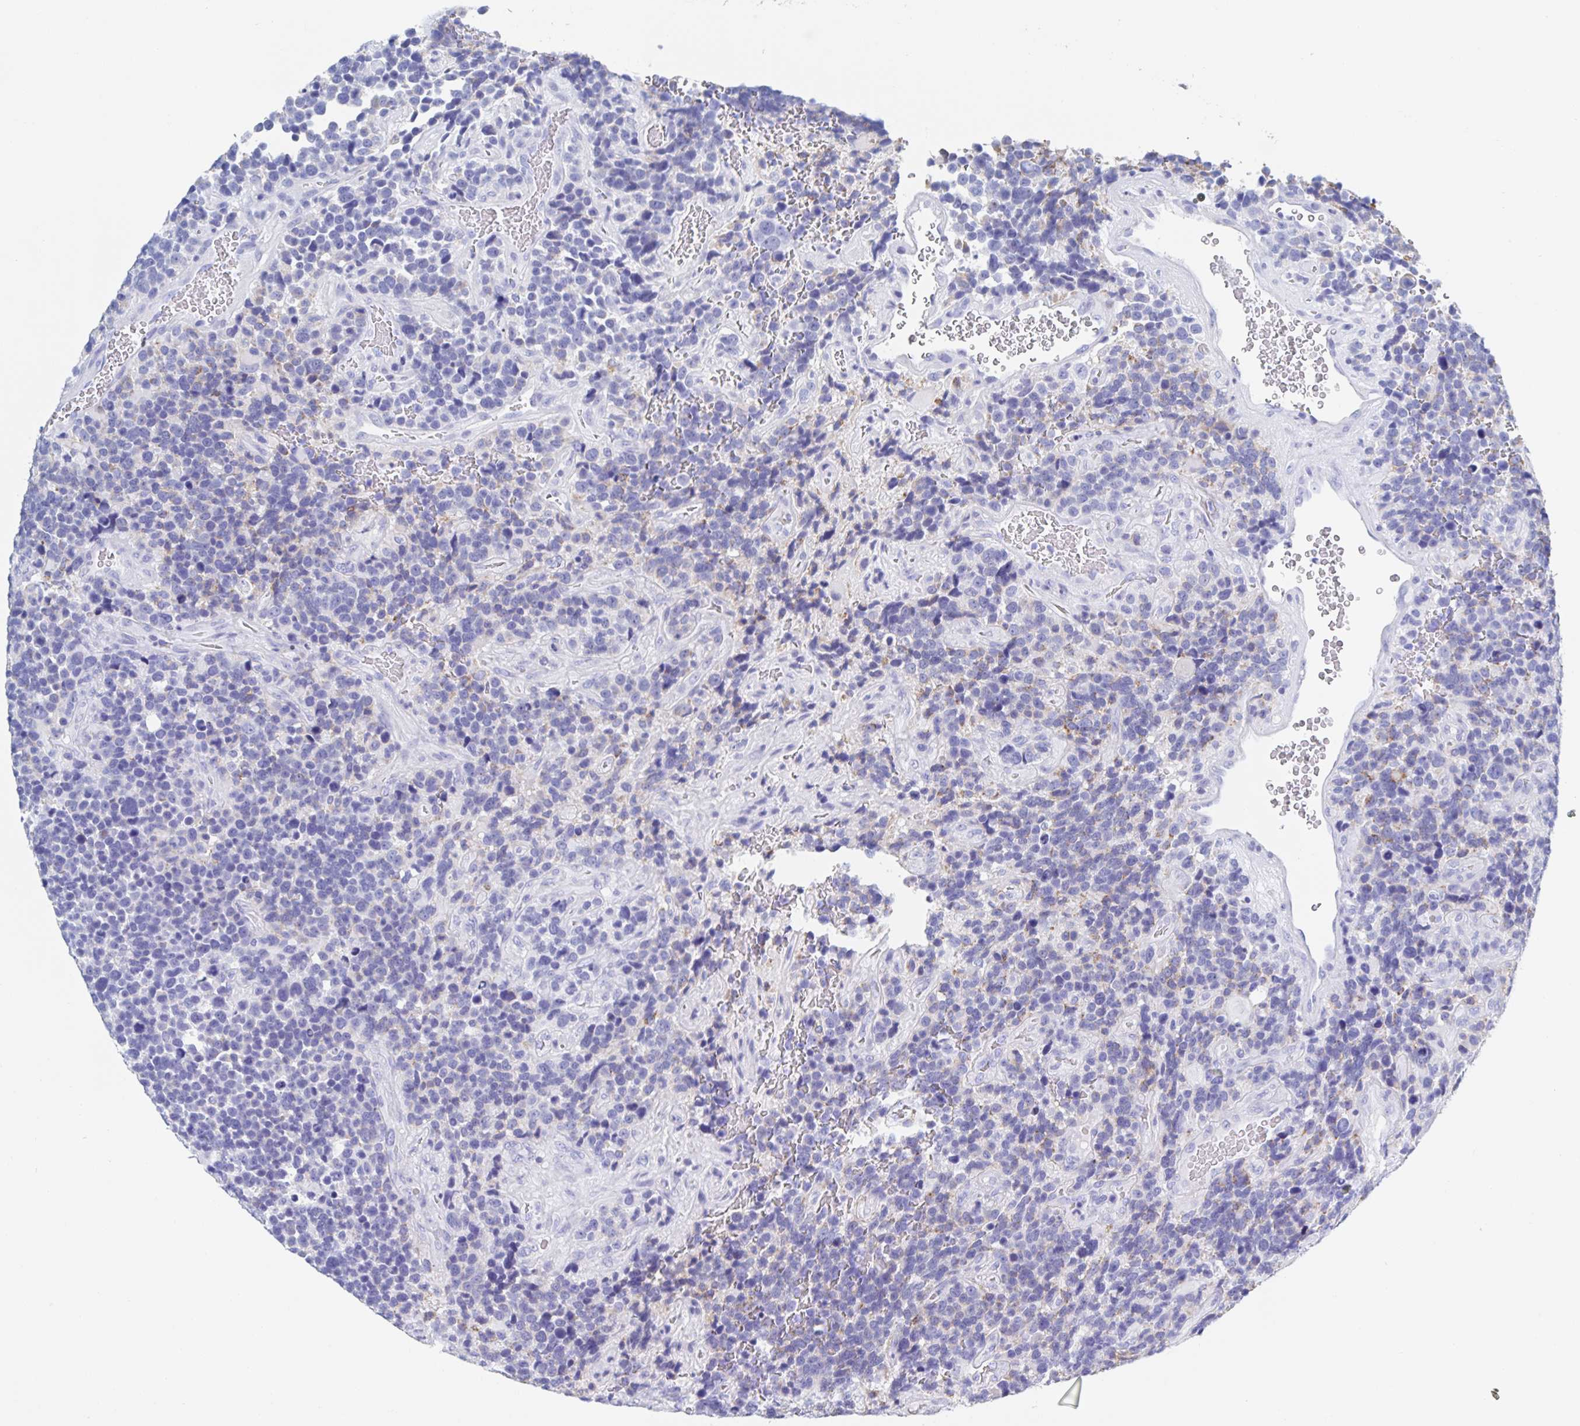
{"staining": {"intensity": "negative", "quantity": "none", "location": "none"}, "tissue": "glioma", "cell_type": "Tumor cells", "image_type": "cancer", "snomed": [{"axis": "morphology", "description": "Glioma, malignant, High grade"}, {"axis": "topography", "description": "Brain"}], "caption": "High power microscopy photomicrograph of an immunohistochemistry (IHC) micrograph of glioma, revealing no significant staining in tumor cells.", "gene": "DMBT1", "patient": {"sex": "male", "age": 33}}